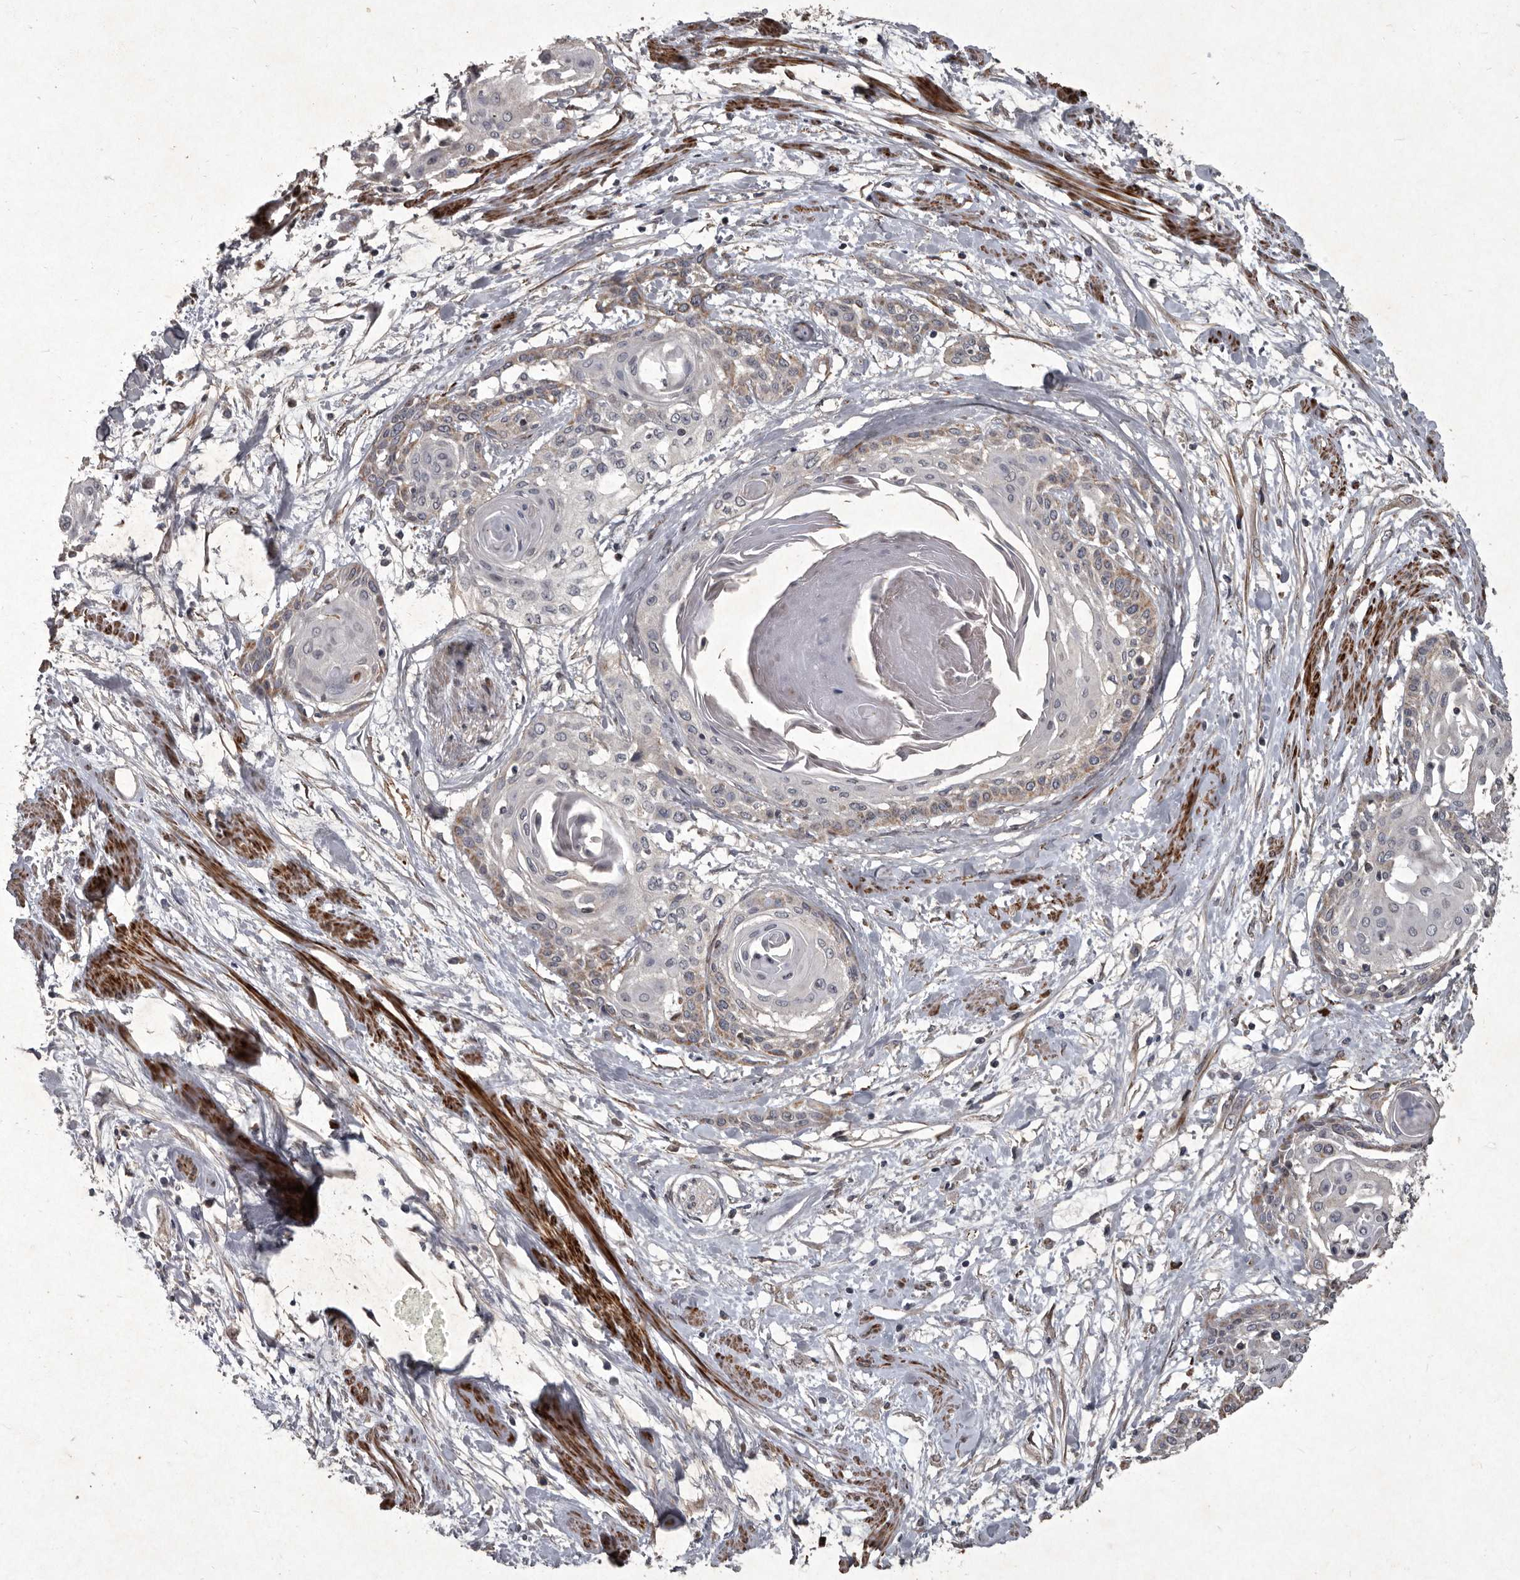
{"staining": {"intensity": "weak", "quantity": "<25%", "location": "cytoplasmic/membranous"}, "tissue": "cervical cancer", "cell_type": "Tumor cells", "image_type": "cancer", "snomed": [{"axis": "morphology", "description": "Squamous cell carcinoma, NOS"}, {"axis": "topography", "description": "Cervix"}], "caption": "Immunohistochemical staining of cervical squamous cell carcinoma demonstrates no significant expression in tumor cells.", "gene": "MRPS15", "patient": {"sex": "female", "age": 57}}